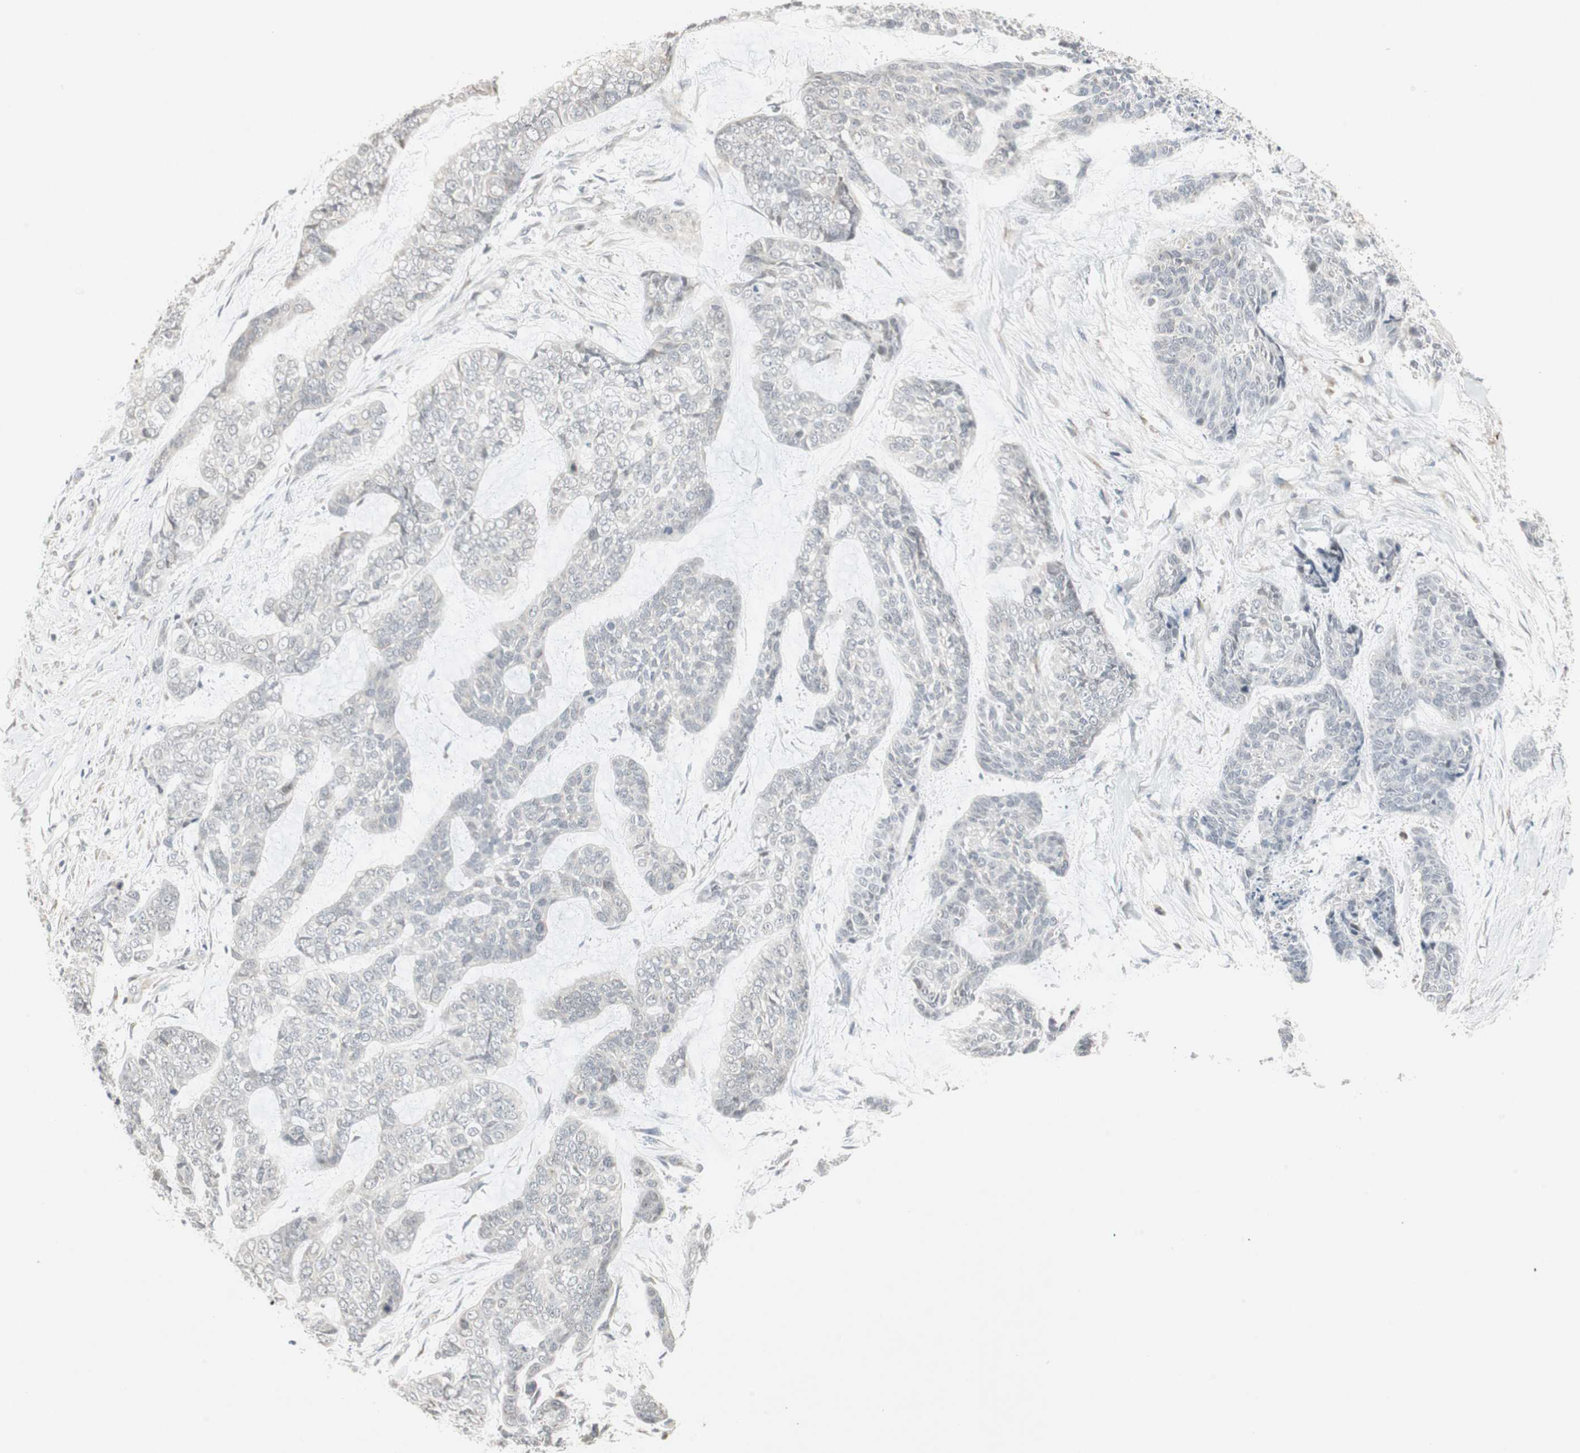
{"staining": {"intensity": "negative", "quantity": "none", "location": "none"}, "tissue": "skin cancer", "cell_type": "Tumor cells", "image_type": "cancer", "snomed": [{"axis": "morphology", "description": "Basal cell carcinoma"}, {"axis": "topography", "description": "Skin"}], "caption": "This is a micrograph of immunohistochemistry (IHC) staining of skin cancer (basal cell carcinoma), which shows no positivity in tumor cells.", "gene": "SNX4", "patient": {"sex": "female", "age": 64}}